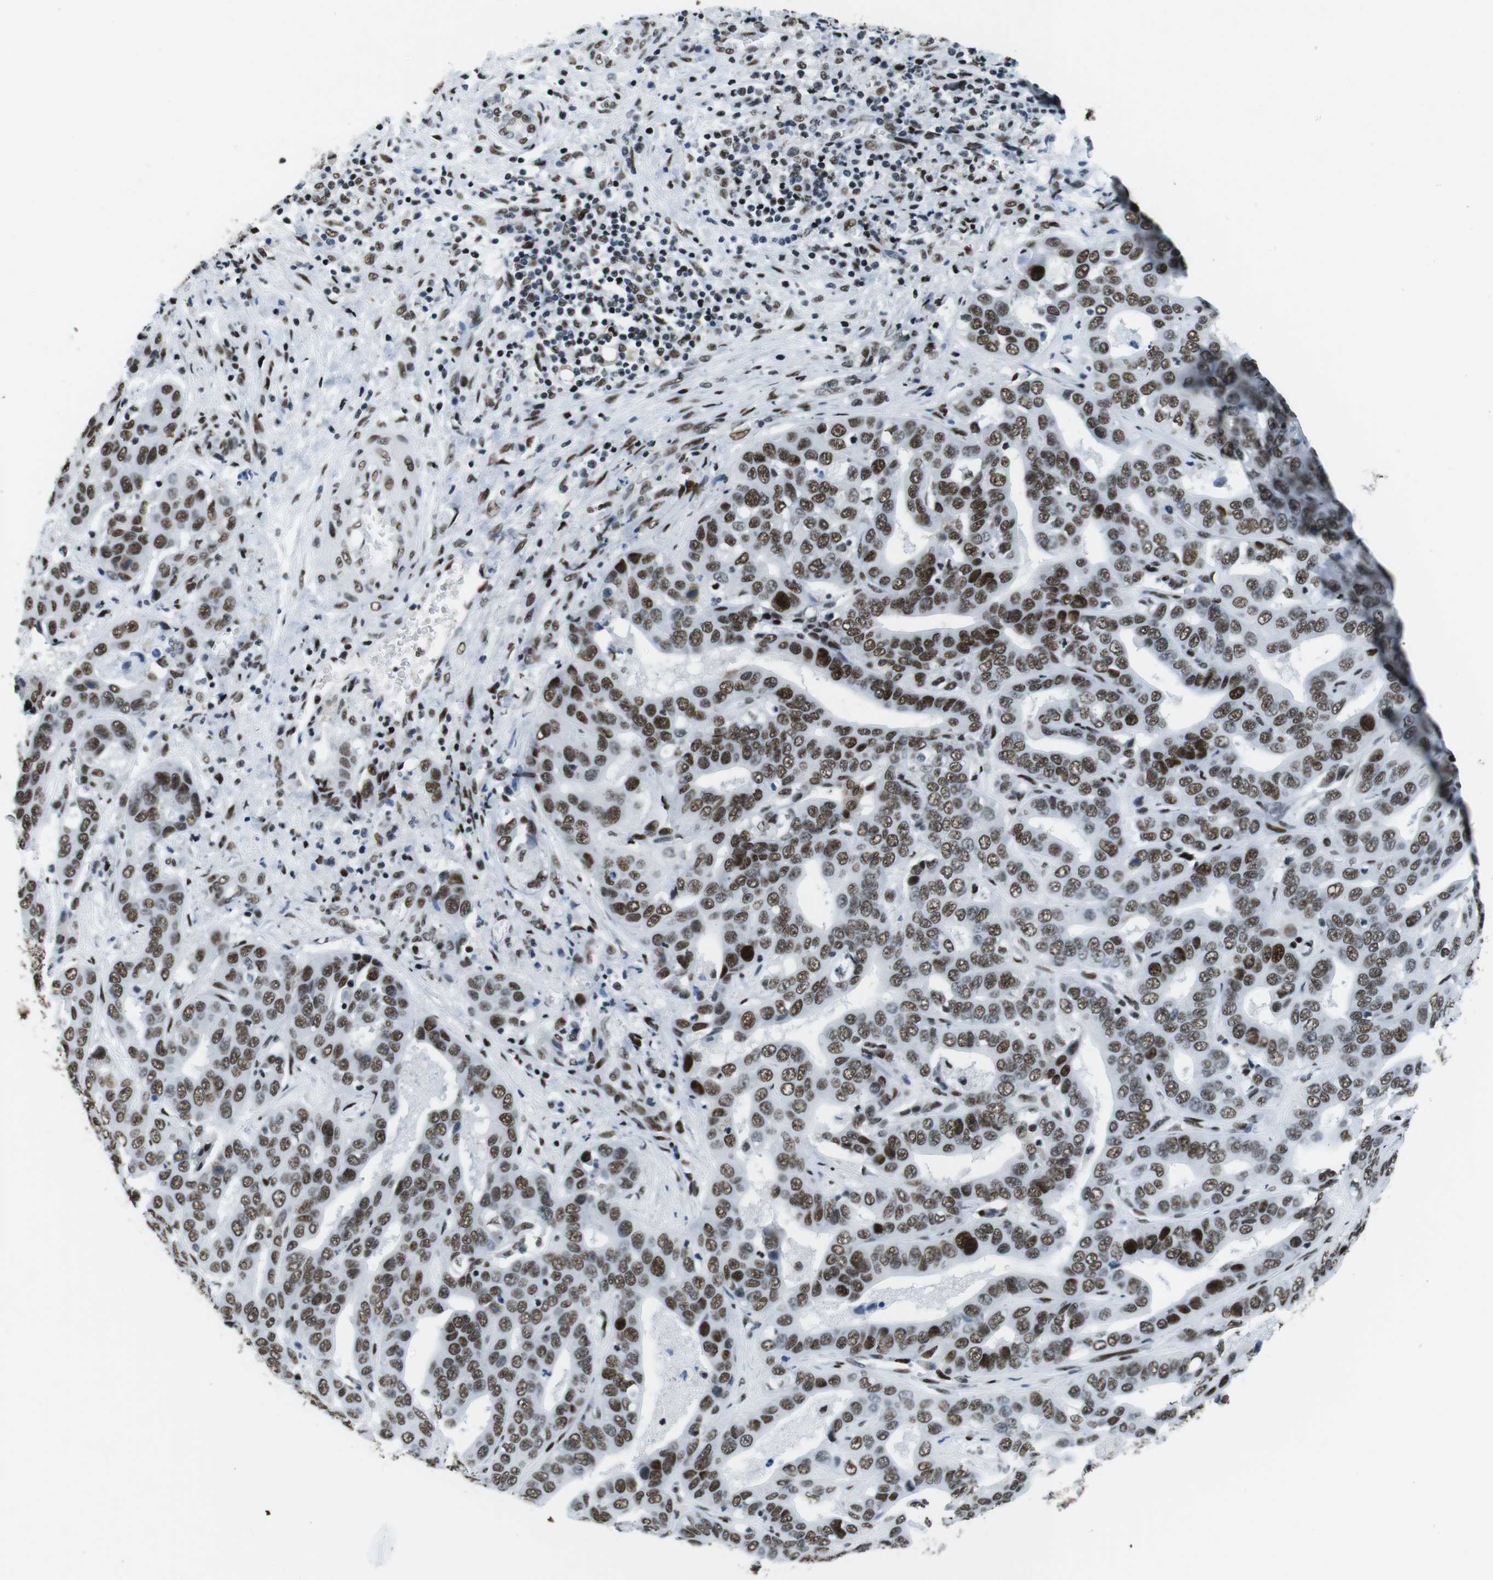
{"staining": {"intensity": "moderate", "quantity": ">75%", "location": "nuclear"}, "tissue": "liver cancer", "cell_type": "Tumor cells", "image_type": "cancer", "snomed": [{"axis": "morphology", "description": "Cholangiocarcinoma"}, {"axis": "topography", "description": "Liver"}], "caption": "IHC (DAB (3,3'-diaminobenzidine)) staining of liver cancer (cholangiocarcinoma) demonstrates moderate nuclear protein staining in approximately >75% of tumor cells.", "gene": "CITED2", "patient": {"sex": "female", "age": 52}}